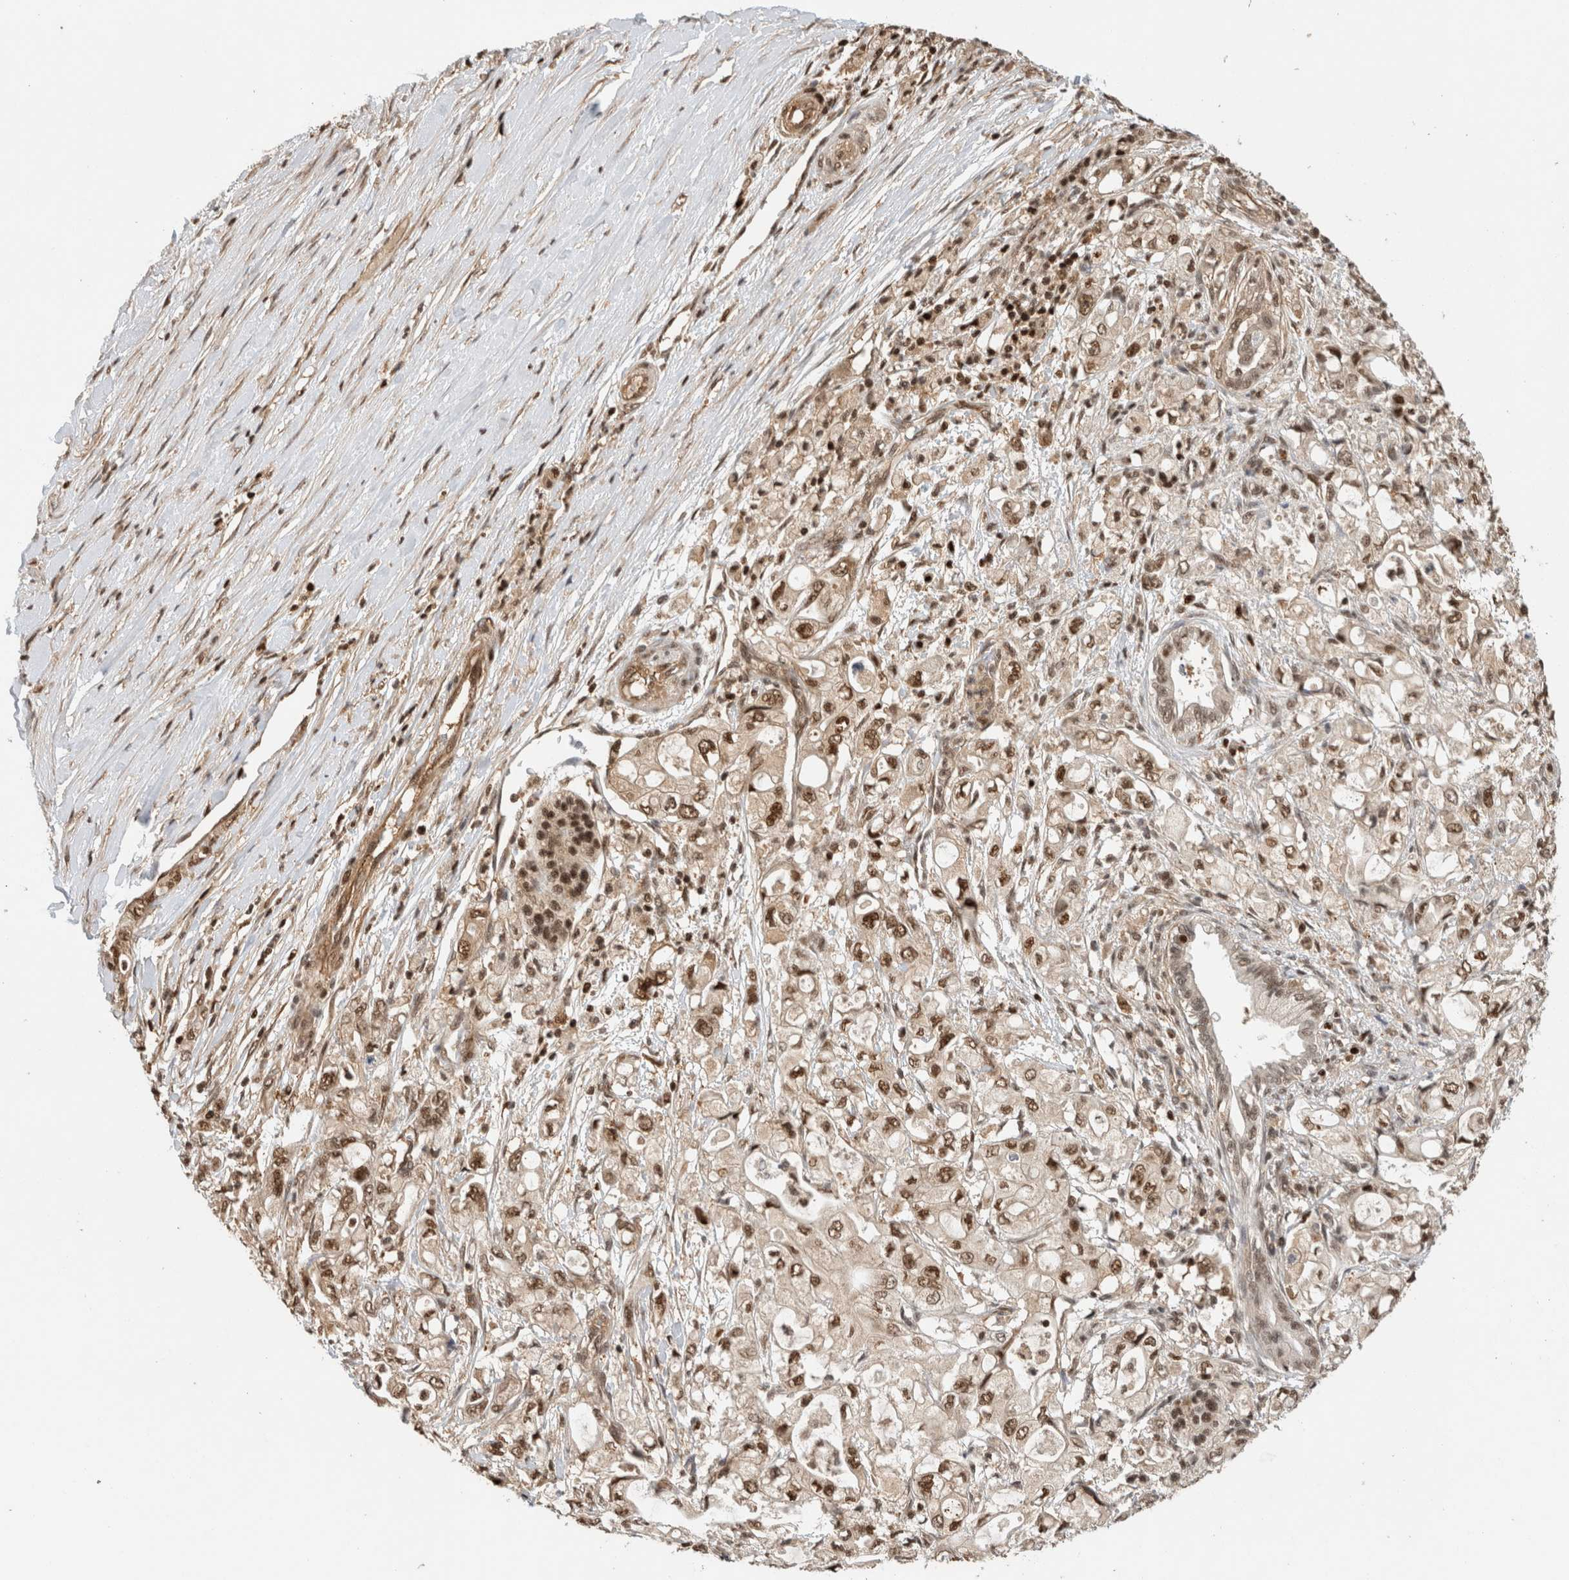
{"staining": {"intensity": "moderate", "quantity": ">75%", "location": "nuclear"}, "tissue": "pancreatic cancer", "cell_type": "Tumor cells", "image_type": "cancer", "snomed": [{"axis": "morphology", "description": "Adenocarcinoma, NOS"}, {"axis": "topography", "description": "Pancreas"}], "caption": "Tumor cells exhibit medium levels of moderate nuclear expression in approximately >75% of cells in pancreatic adenocarcinoma.", "gene": "SNRNP40", "patient": {"sex": "male", "age": 79}}